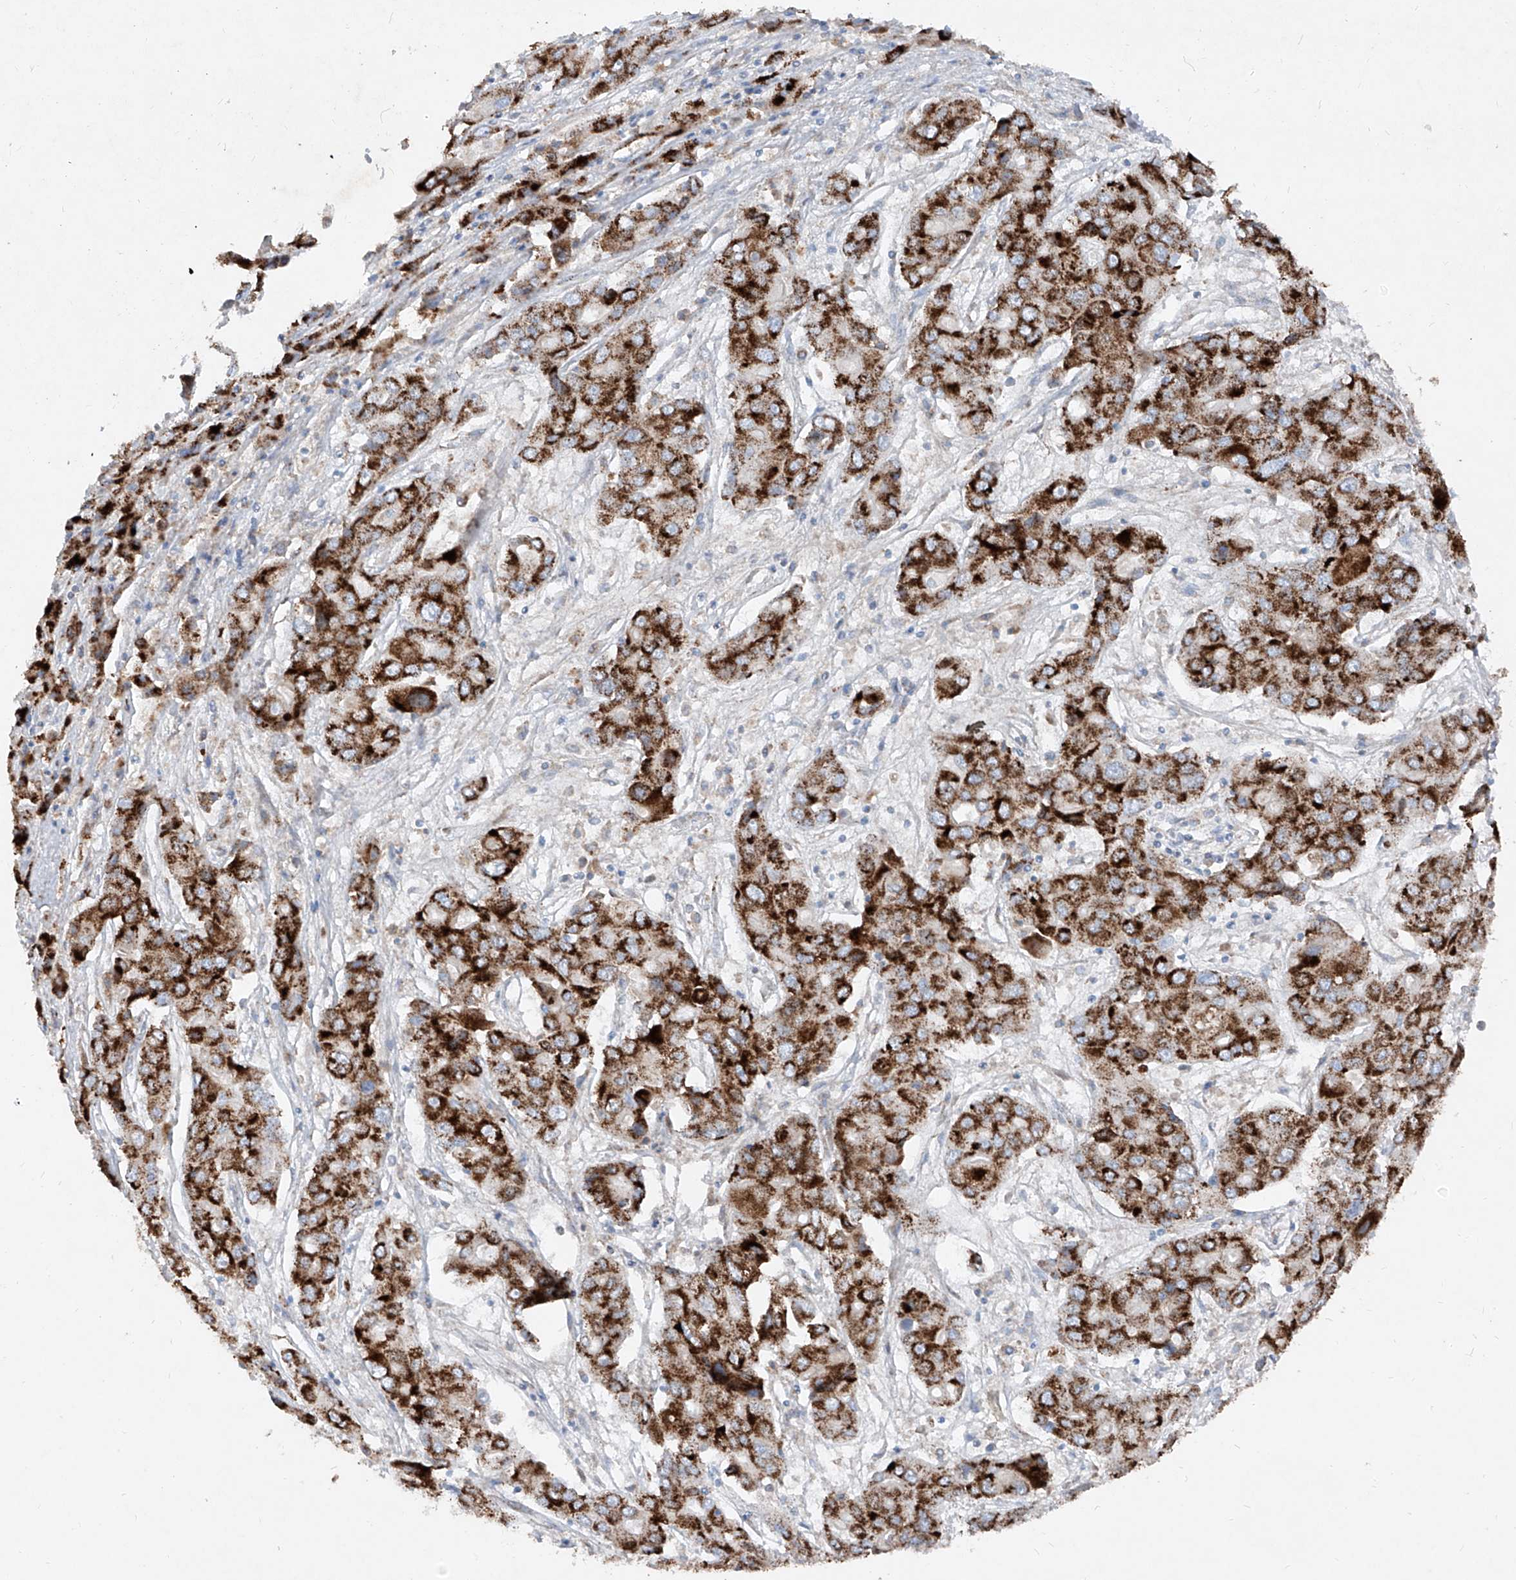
{"staining": {"intensity": "strong", "quantity": ">75%", "location": "cytoplasmic/membranous"}, "tissue": "liver cancer", "cell_type": "Tumor cells", "image_type": "cancer", "snomed": [{"axis": "morphology", "description": "Cholangiocarcinoma"}, {"axis": "topography", "description": "Liver"}], "caption": "Immunohistochemistry histopathology image of liver cancer stained for a protein (brown), which shows high levels of strong cytoplasmic/membranous expression in about >75% of tumor cells.", "gene": "ABCD3", "patient": {"sex": "male", "age": 67}}